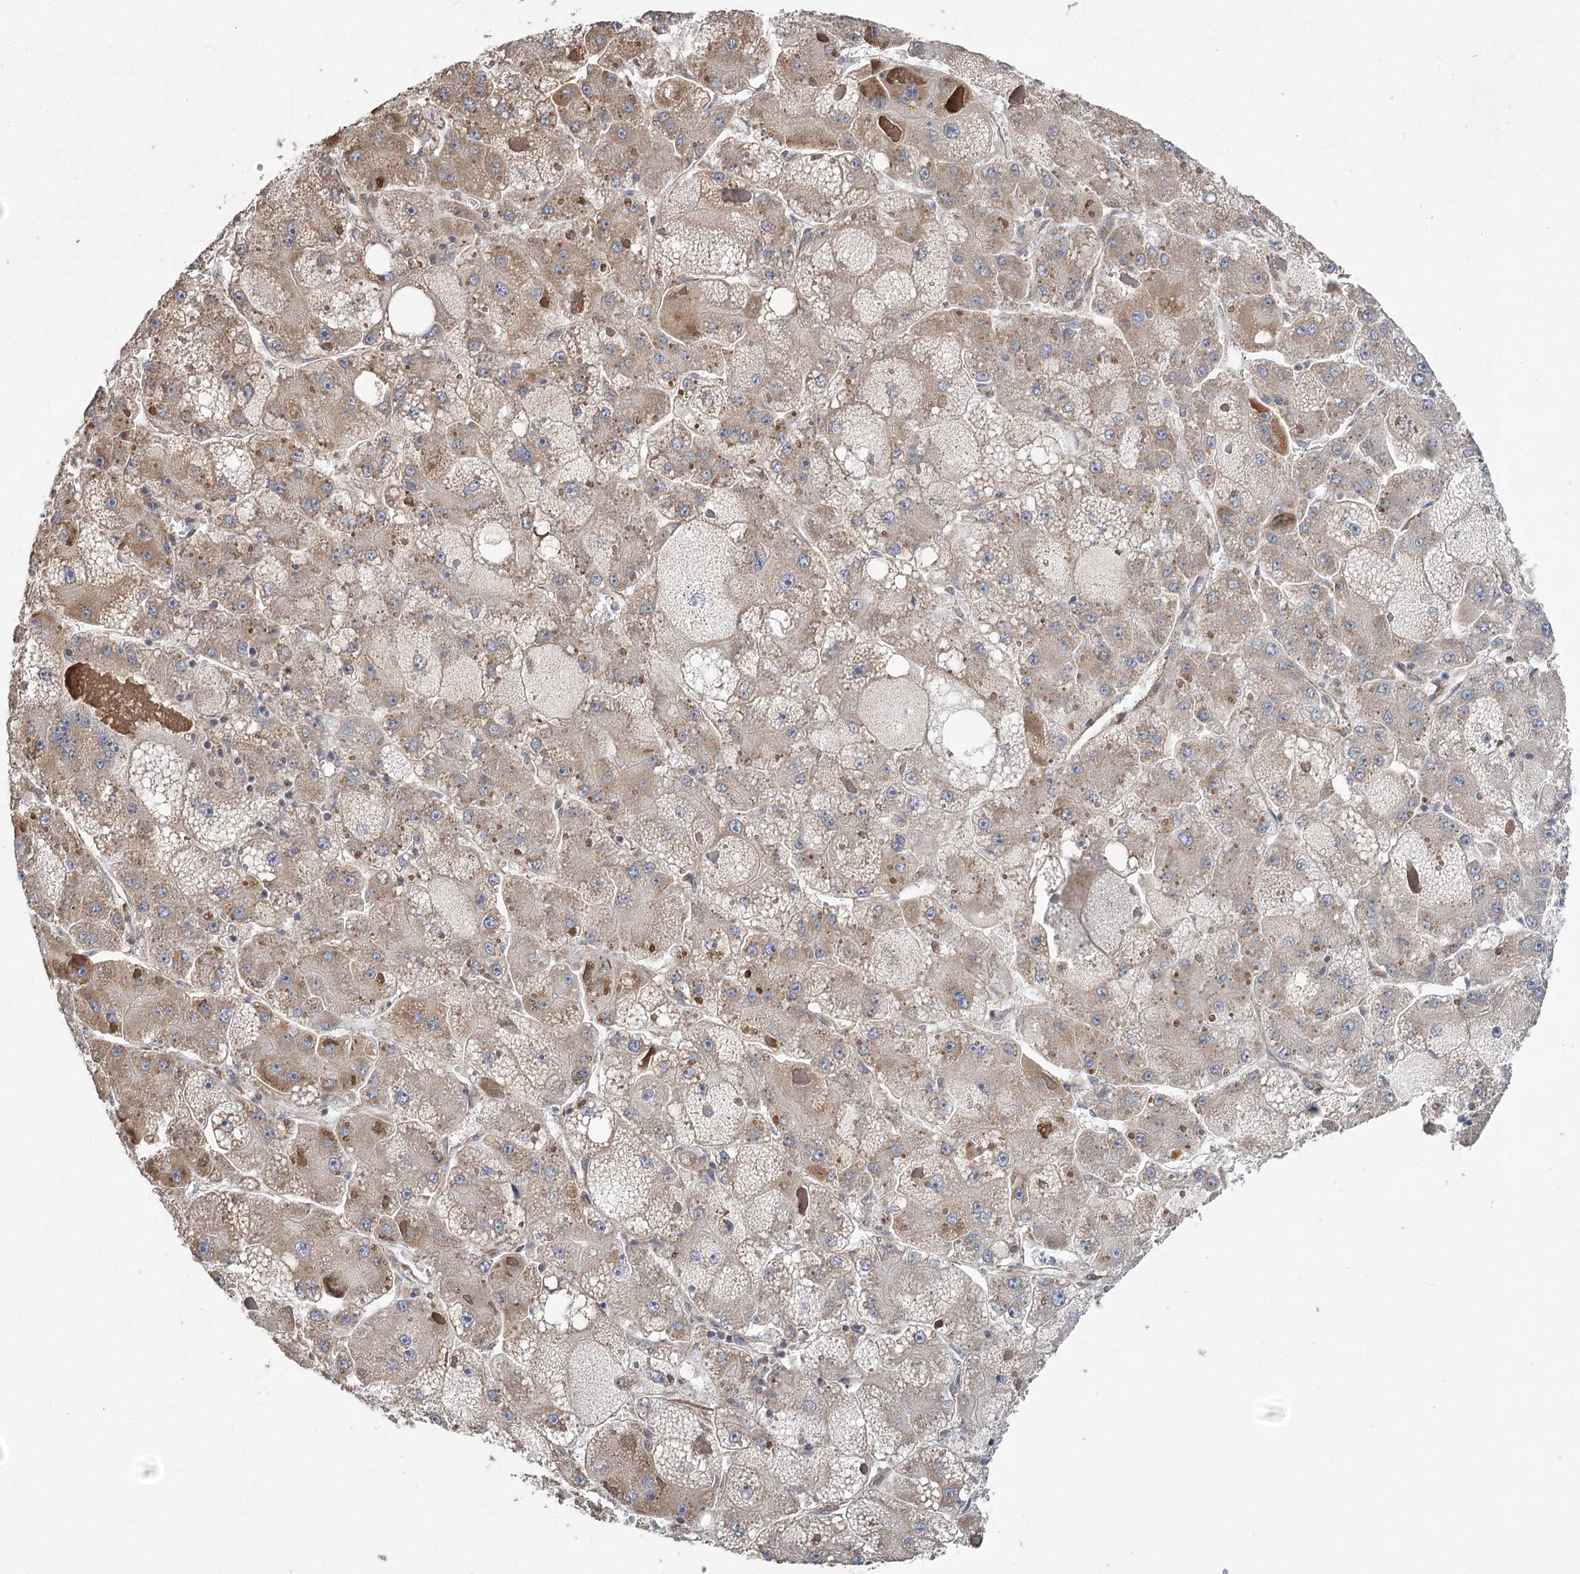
{"staining": {"intensity": "moderate", "quantity": ">75%", "location": "cytoplasmic/membranous"}, "tissue": "liver cancer", "cell_type": "Tumor cells", "image_type": "cancer", "snomed": [{"axis": "morphology", "description": "Carcinoma, Hepatocellular, NOS"}, {"axis": "topography", "description": "Liver"}], "caption": "Liver hepatocellular carcinoma stained with a brown dye demonstrates moderate cytoplasmic/membranous positive staining in approximately >75% of tumor cells.", "gene": "RWDD4", "patient": {"sex": "female", "age": 73}}